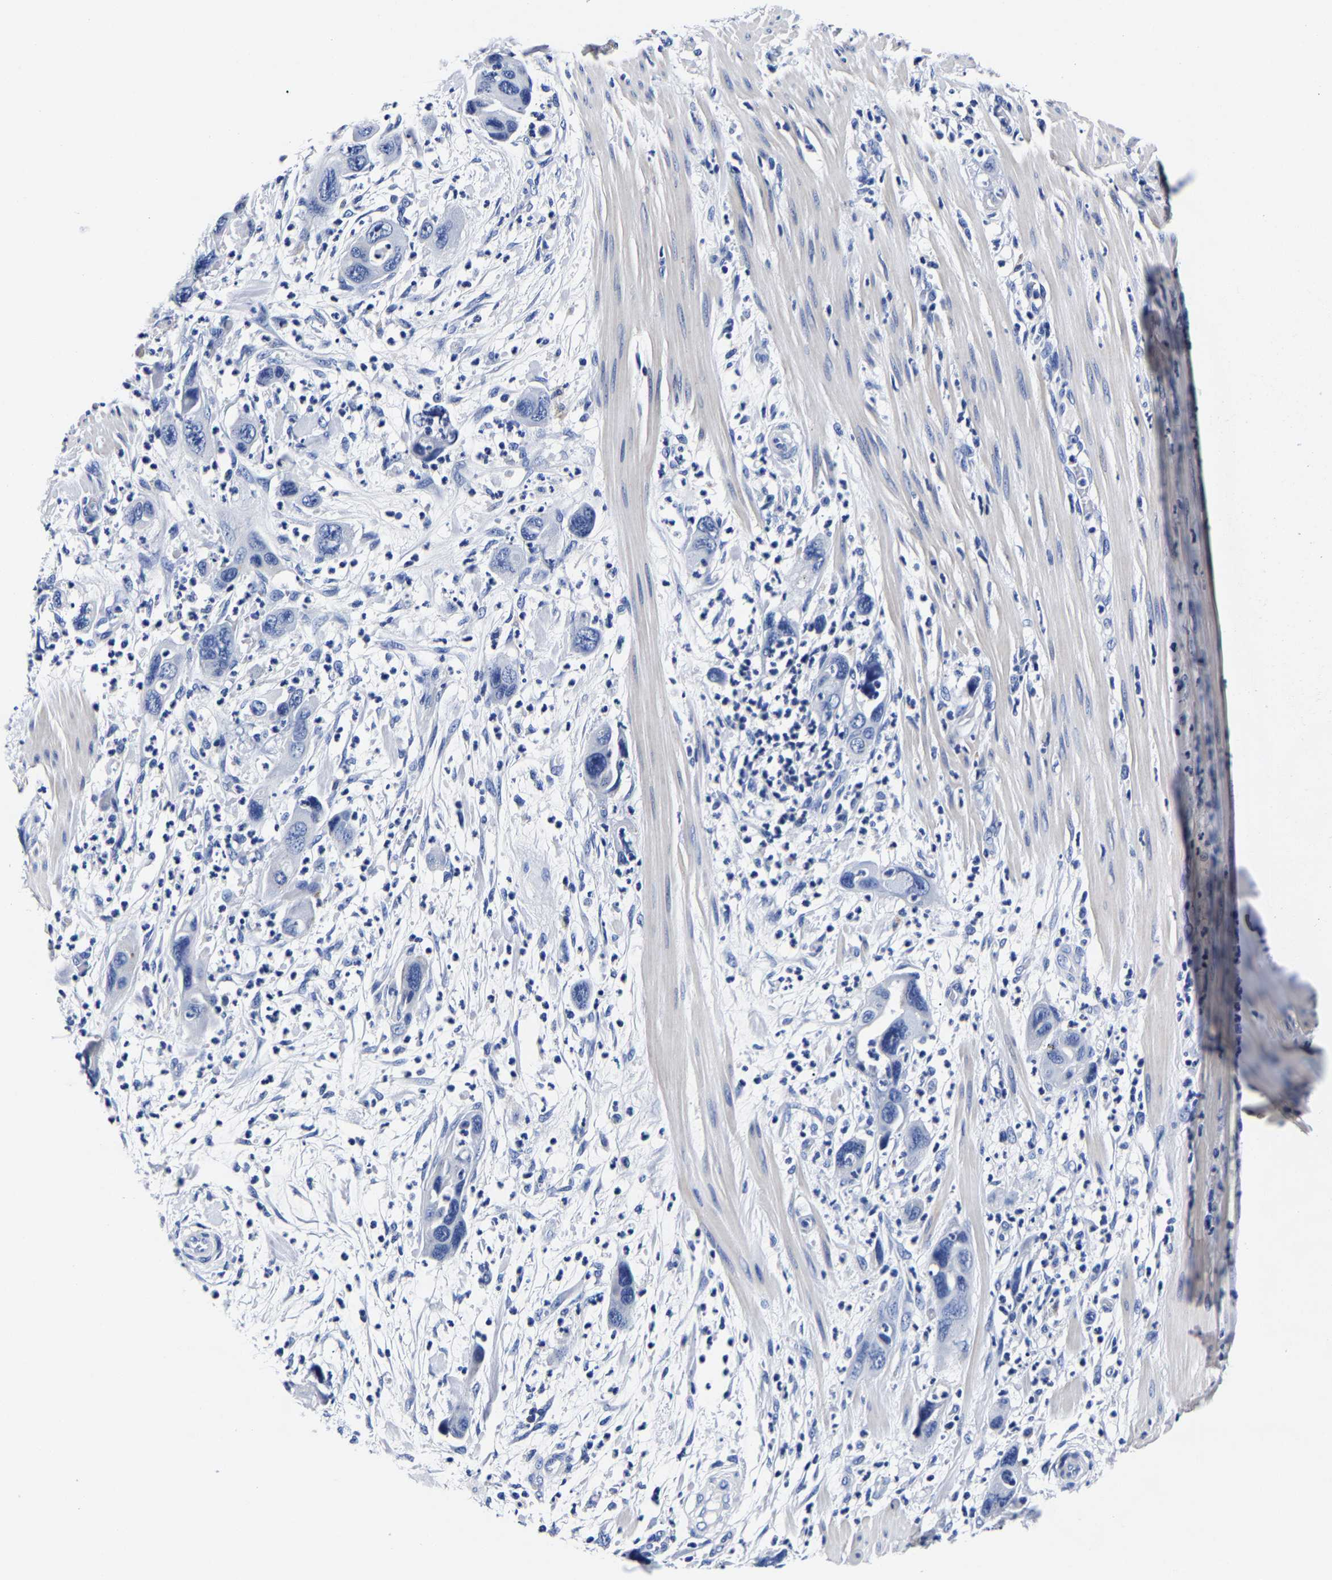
{"staining": {"intensity": "negative", "quantity": "none", "location": "none"}, "tissue": "pancreatic cancer", "cell_type": "Tumor cells", "image_type": "cancer", "snomed": [{"axis": "morphology", "description": "Adenocarcinoma, NOS"}, {"axis": "topography", "description": "Pancreas"}], "caption": "Immunohistochemistry (IHC) micrograph of neoplastic tissue: adenocarcinoma (pancreatic) stained with DAB exhibits no significant protein staining in tumor cells. (Immunohistochemistry, brightfield microscopy, high magnification).", "gene": "CPA2", "patient": {"sex": "female", "age": 71}}